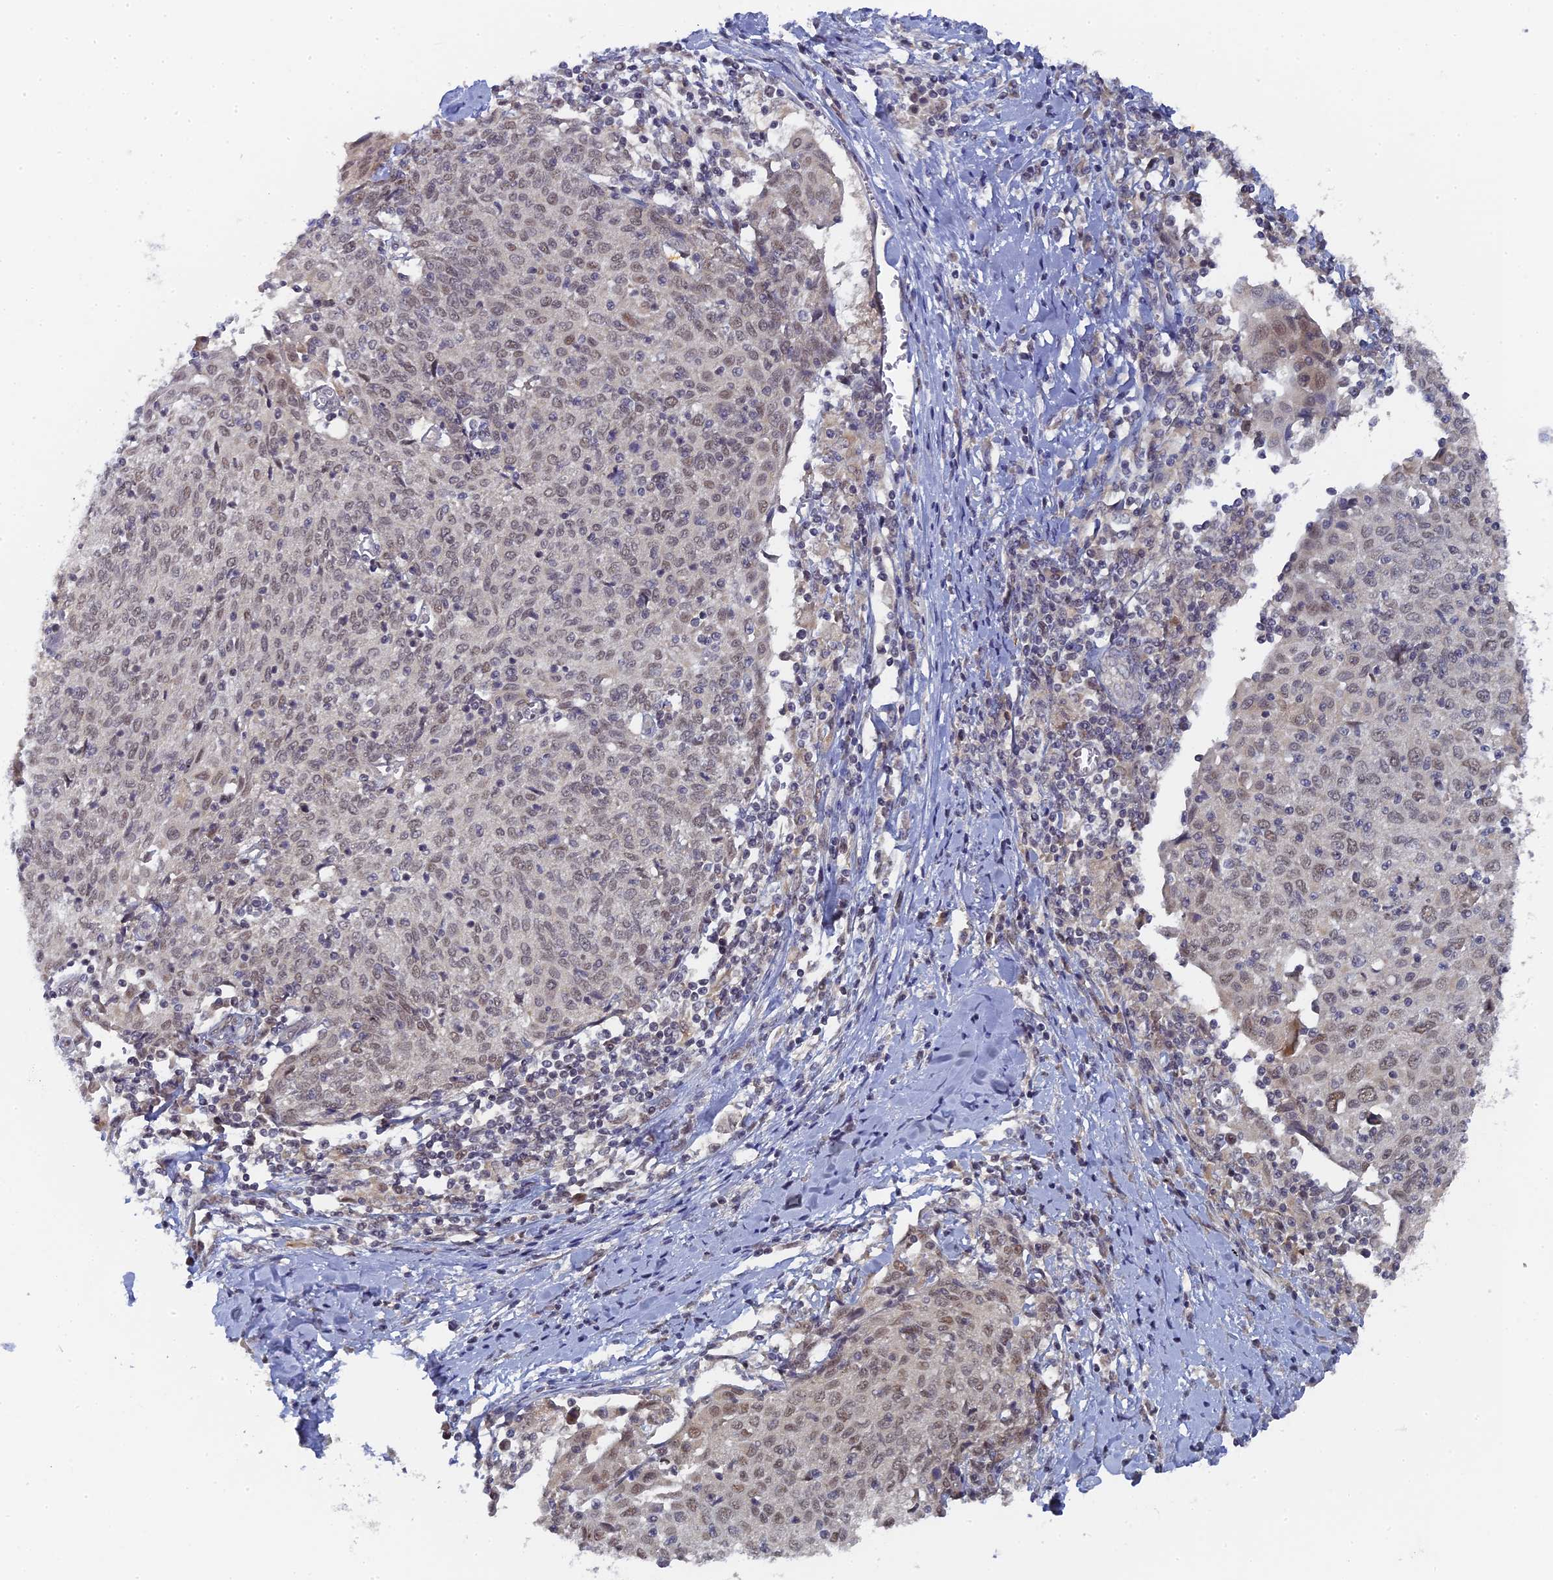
{"staining": {"intensity": "weak", "quantity": "25%-75%", "location": "nuclear"}, "tissue": "cervical cancer", "cell_type": "Tumor cells", "image_type": "cancer", "snomed": [{"axis": "morphology", "description": "Squamous cell carcinoma, NOS"}, {"axis": "topography", "description": "Cervix"}], "caption": "Tumor cells display weak nuclear expression in approximately 25%-75% of cells in cervical cancer.", "gene": "MIGA2", "patient": {"sex": "female", "age": 52}}